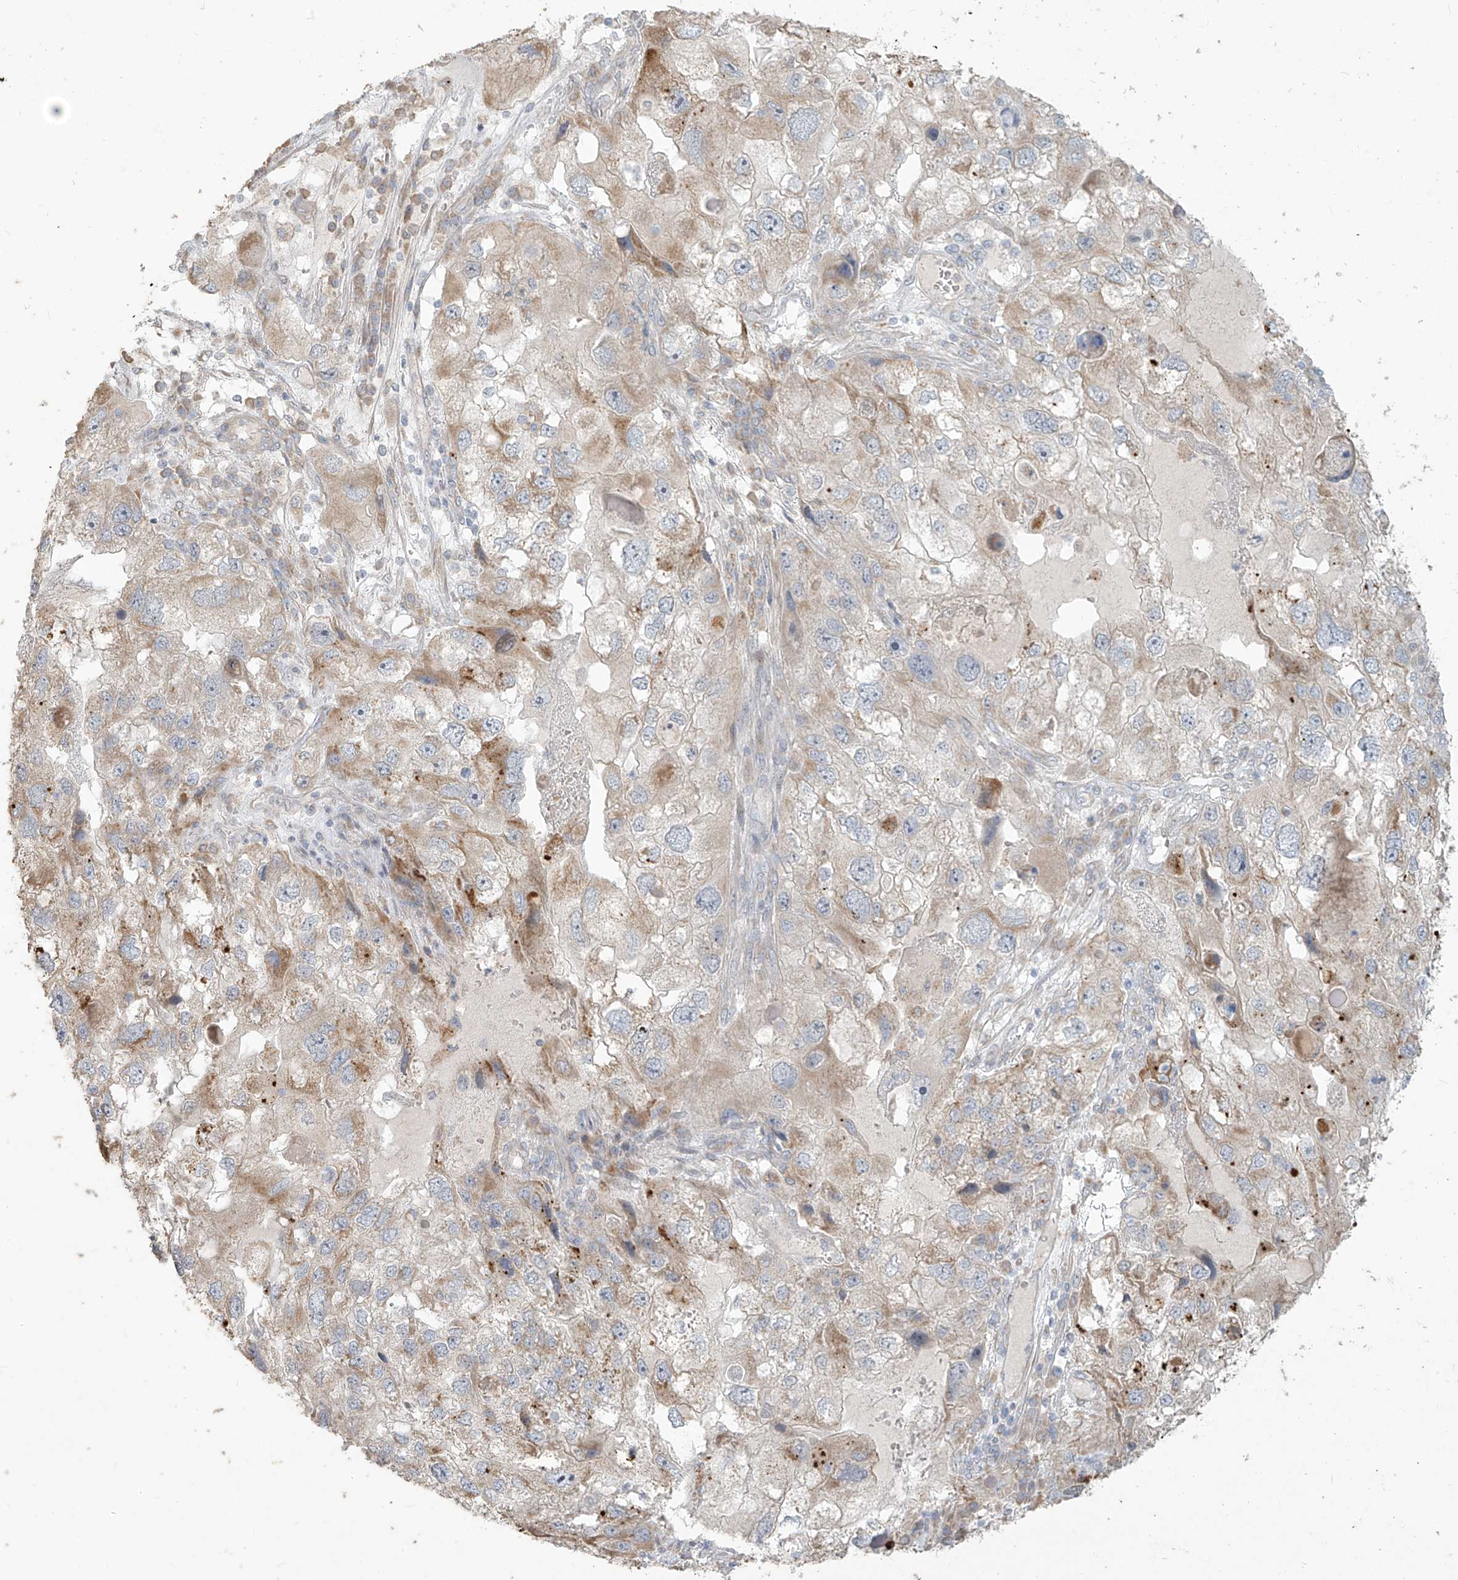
{"staining": {"intensity": "moderate", "quantity": "<25%", "location": "cytoplasmic/membranous"}, "tissue": "endometrial cancer", "cell_type": "Tumor cells", "image_type": "cancer", "snomed": [{"axis": "morphology", "description": "Adenocarcinoma, NOS"}, {"axis": "topography", "description": "Endometrium"}], "caption": "The photomicrograph shows immunohistochemical staining of adenocarcinoma (endometrial). There is moderate cytoplasmic/membranous expression is appreciated in about <25% of tumor cells. The staining was performed using DAB, with brown indicating positive protein expression. Nuclei are stained blue with hematoxylin.", "gene": "MAGIX", "patient": {"sex": "female", "age": 49}}